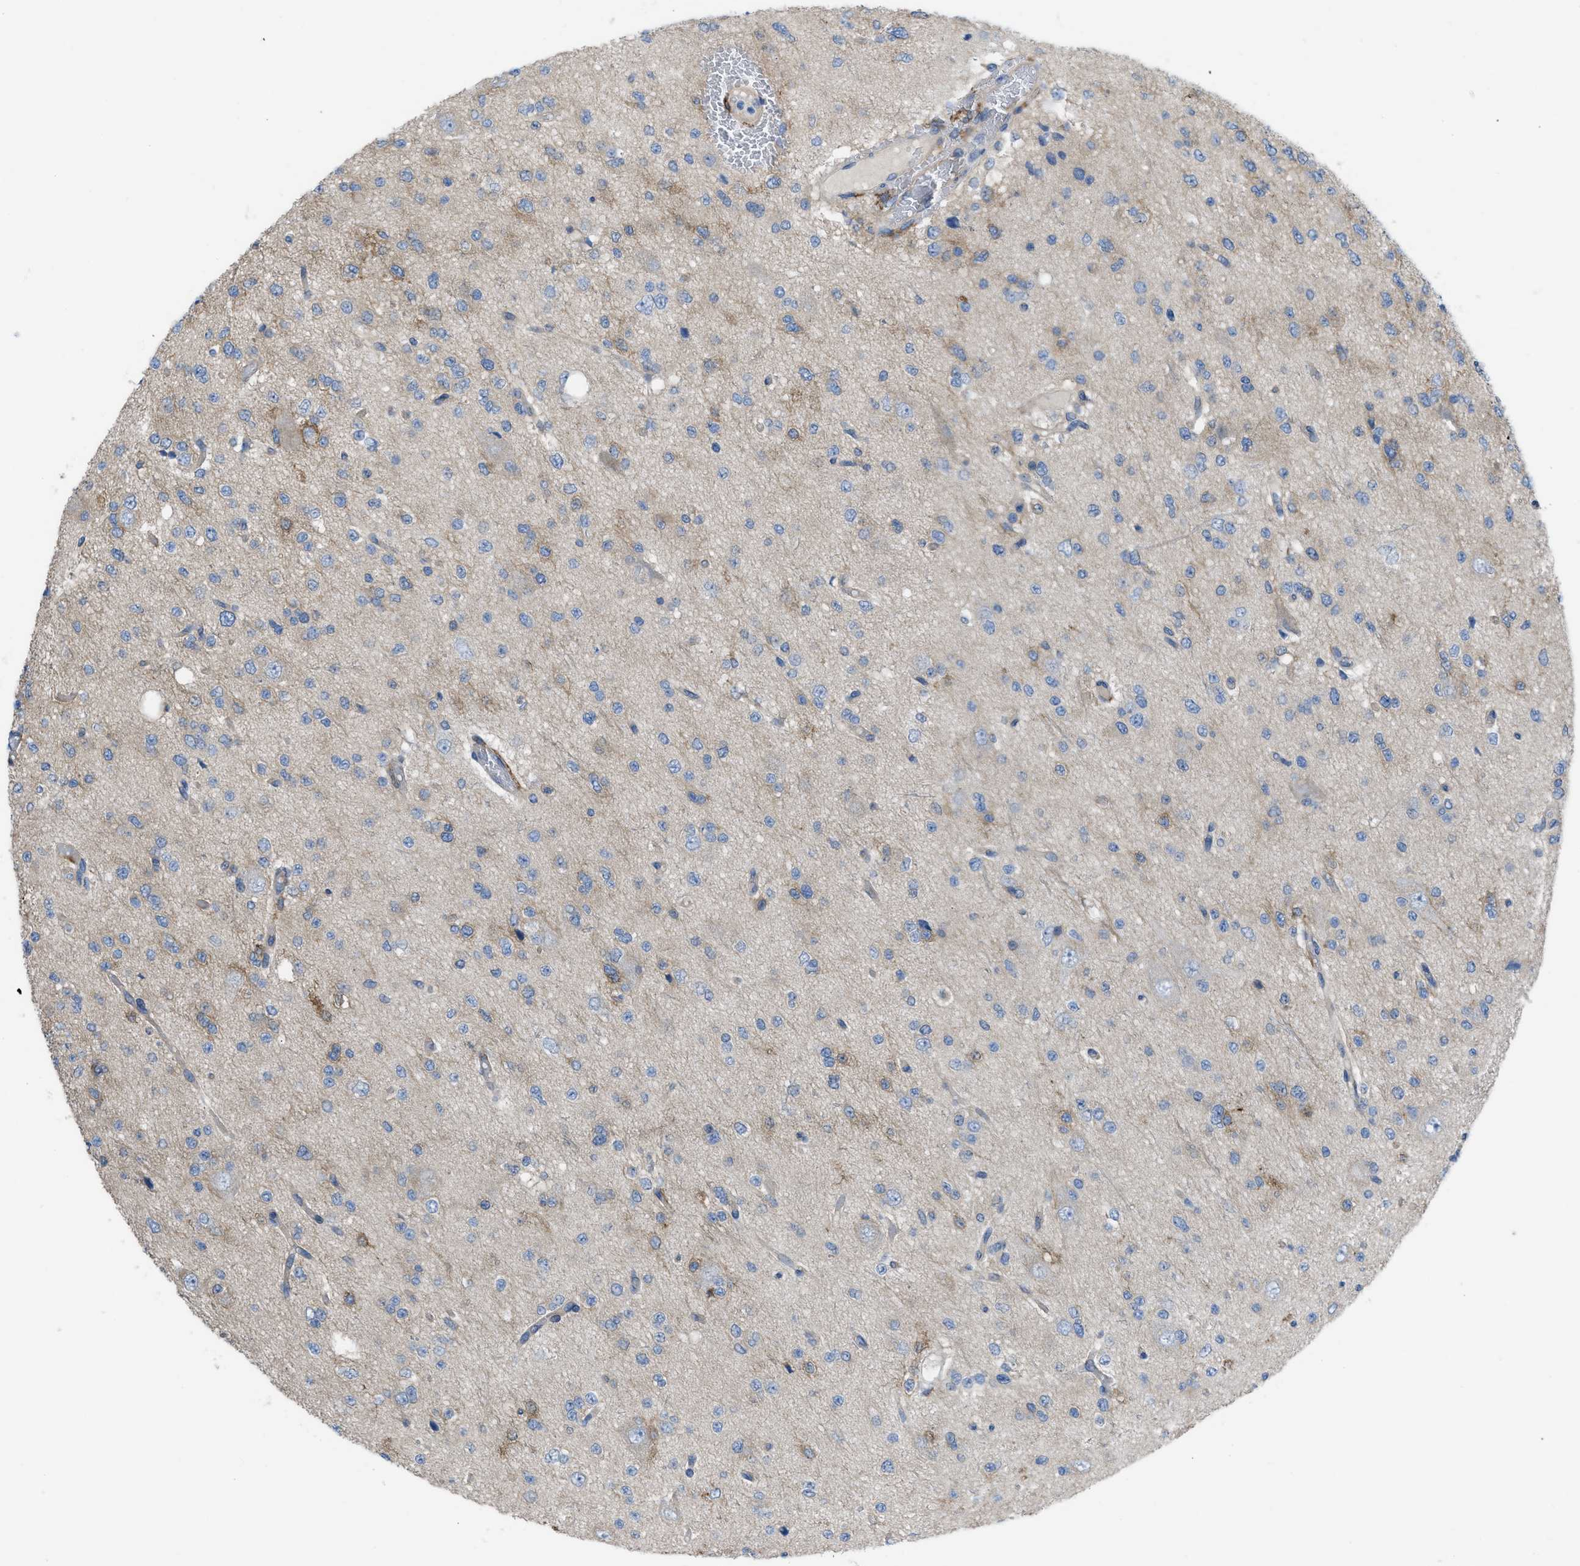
{"staining": {"intensity": "moderate", "quantity": "25%-75%", "location": "cytoplasmic/membranous"}, "tissue": "glioma", "cell_type": "Tumor cells", "image_type": "cancer", "snomed": [{"axis": "morphology", "description": "Glioma, malignant, Low grade"}, {"axis": "topography", "description": "Brain"}], "caption": "IHC image of glioma stained for a protein (brown), which reveals medium levels of moderate cytoplasmic/membranous positivity in about 25%-75% of tumor cells.", "gene": "EGFR", "patient": {"sex": "male", "age": 38}}